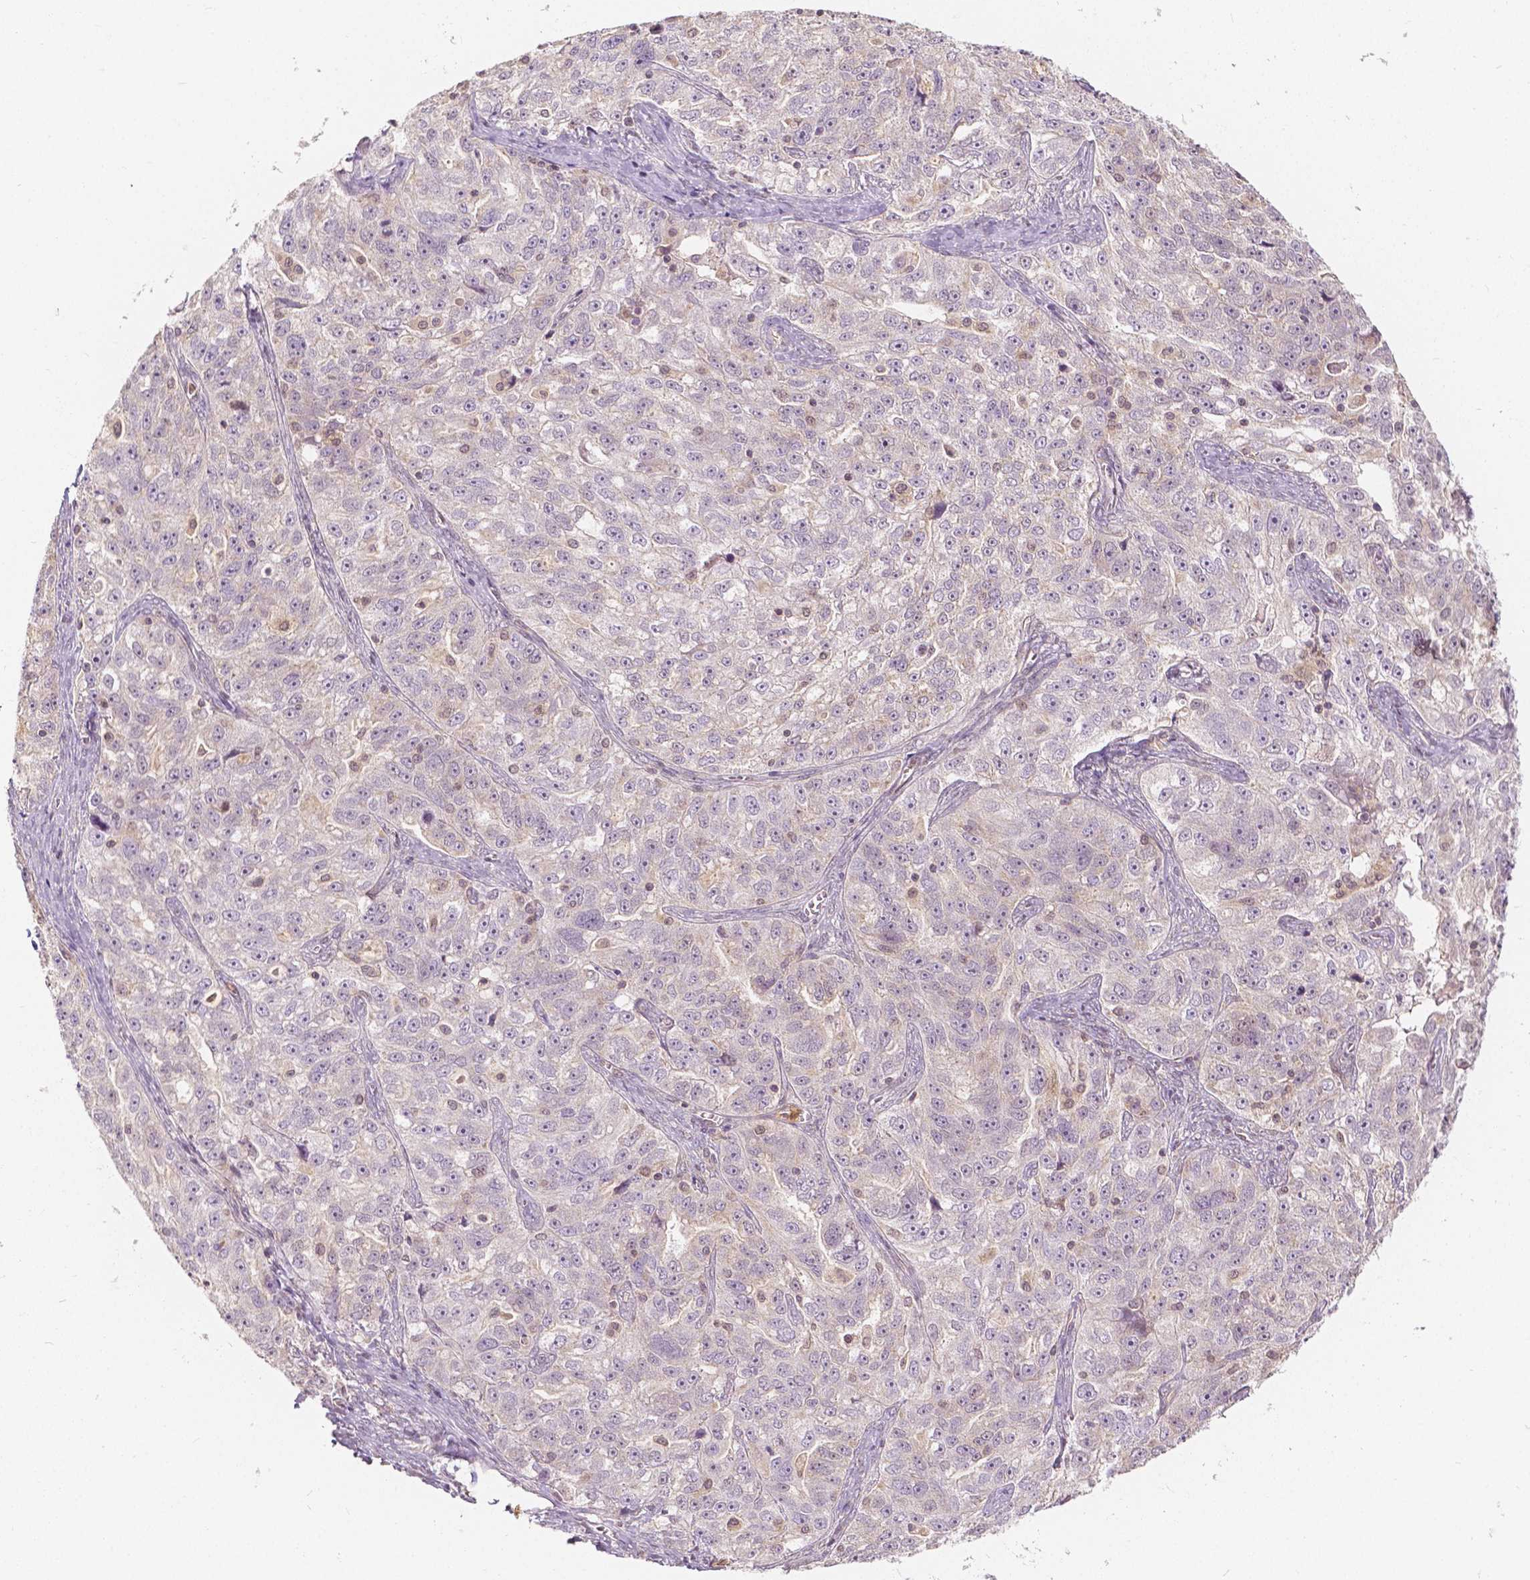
{"staining": {"intensity": "weak", "quantity": "<25%", "location": "cytoplasmic/membranous,nuclear"}, "tissue": "ovarian cancer", "cell_type": "Tumor cells", "image_type": "cancer", "snomed": [{"axis": "morphology", "description": "Cystadenocarcinoma, serous, NOS"}, {"axis": "topography", "description": "Ovary"}], "caption": "A high-resolution micrograph shows immunohistochemistry (IHC) staining of ovarian cancer, which reveals no significant positivity in tumor cells.", "gene": "NAPRT", "patient": {"sex": "female", "age": 51}}